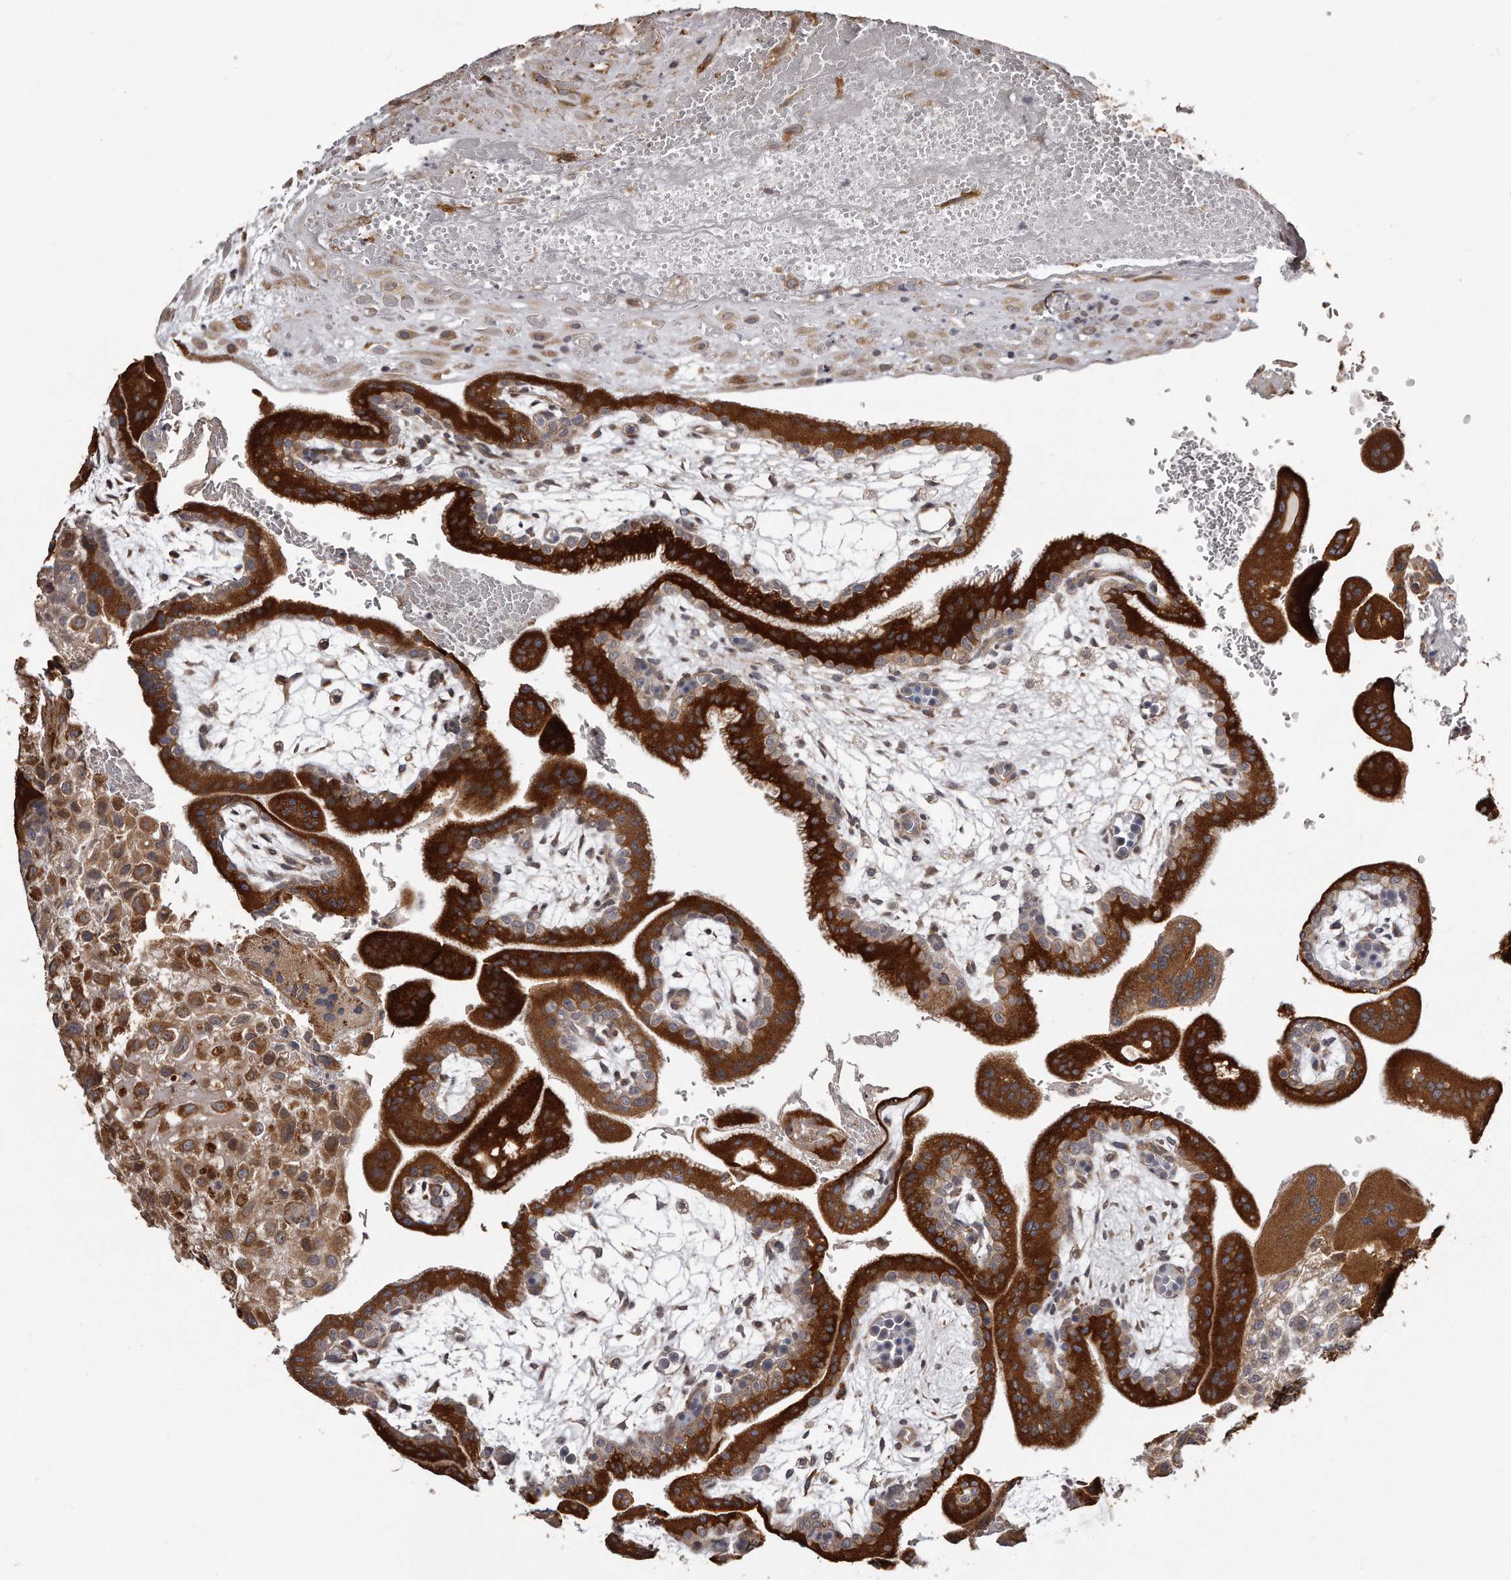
{"staining": {"intensity": "strong", "quantity": ">75%", "location": "cytoplasmic/membranous"}, "tissue": "placenta", "cell_type": "Decidual cells", "image_type": "normal", "snomed": [{"axis": "morphology", "description": "Normal tissue, NOS"}, {"axis": "topography", "description": "Placenta"}], "caption": "A histopathology image of placenta stained for a protein shows strong cytoplasmic/membranous brown staining in decidual cells. (Brightfield microscopy of DAB IHC at high magnification).", "gene": "TRAPPC14", "patient": {"sex": "female", "age": 35}}